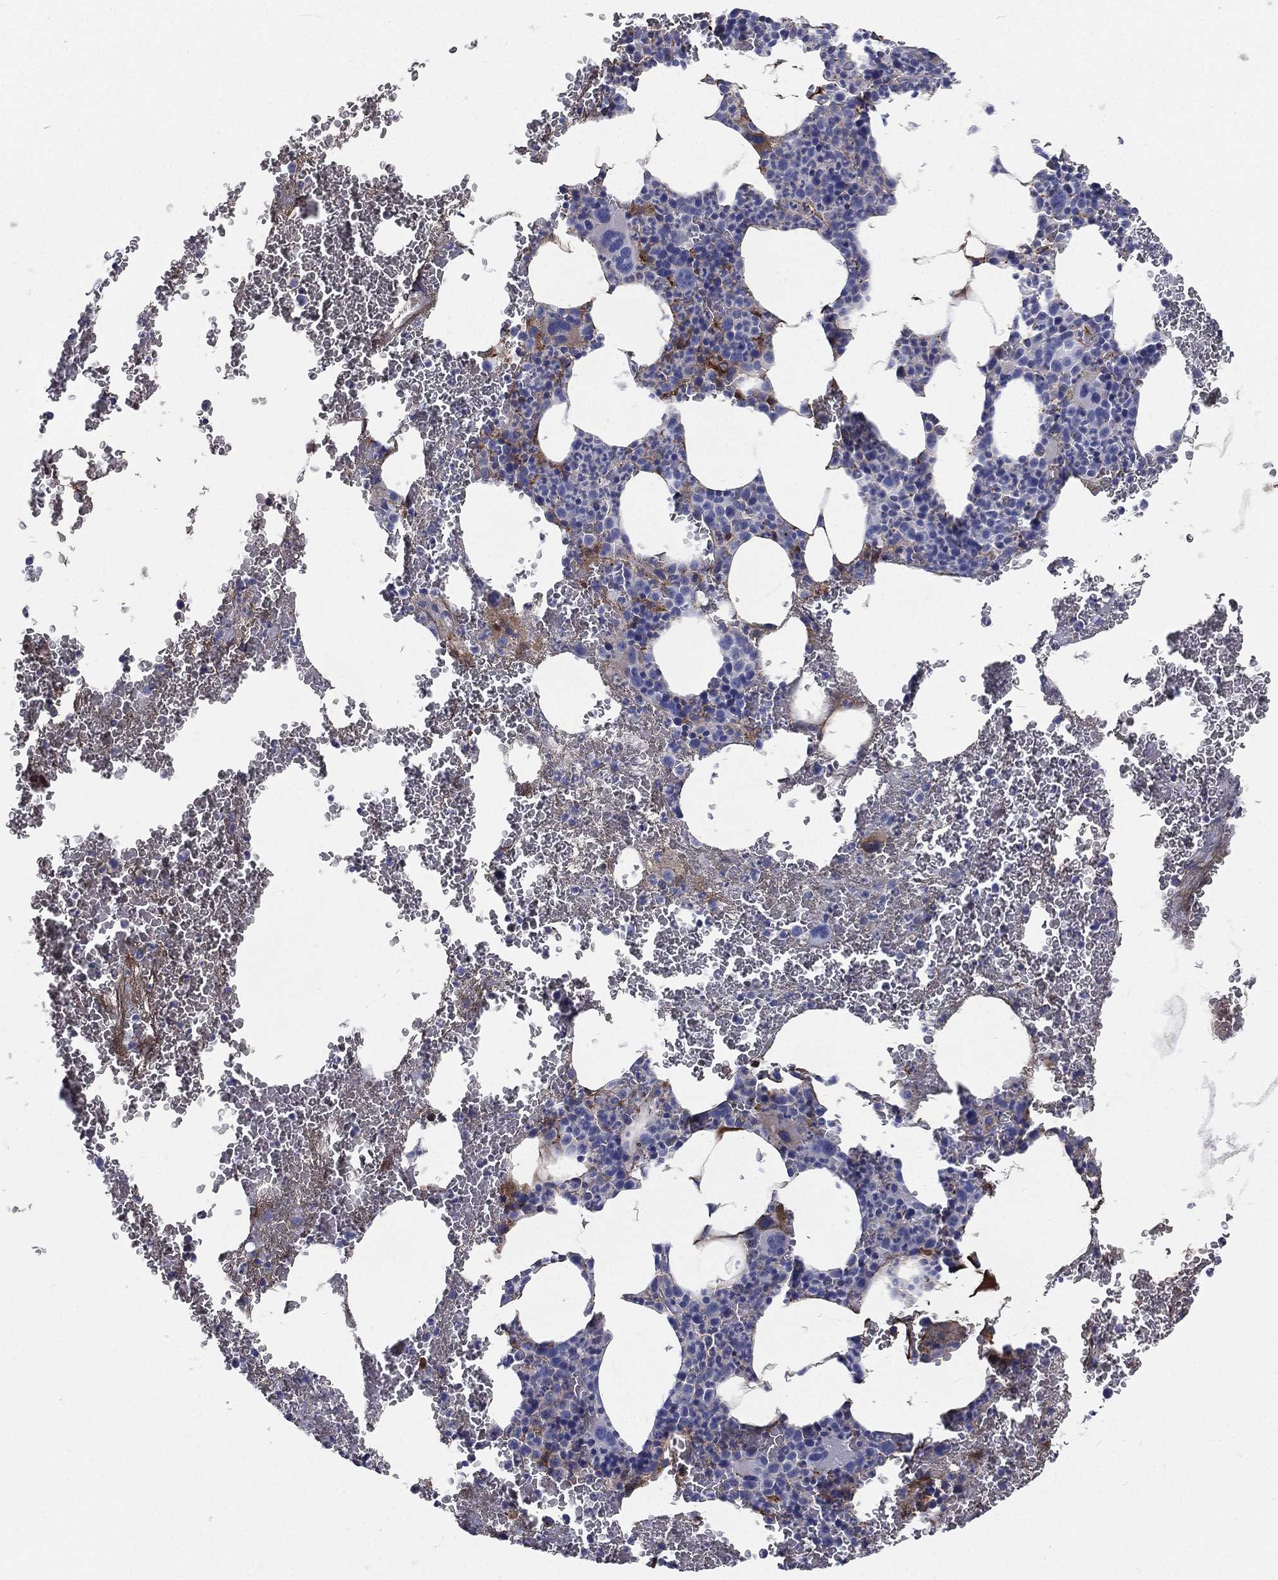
{"staining": {"intensity": "moderate", "quantity": "<25%", "location": "cytoplasmic/membranous"}, "tissue": "bone marrow", "cell_type": "Hematopoietic cells", "image_type": "normal", "snomed": [{"axis": "morphology", "description": "Normal tissue, NOS"}, {"axis": "topography", "description": "Bone marrow"}], "caption": "Bone marrow stained with DAB (3,3'-diaminobenzidine) immunohistochemistry exhibits low levels of moderate cytoplasmic/membranous expression in about <25% of hematopoietic cells.", "gene": "HP", "patient": {"sex": "male", "age": 91}}